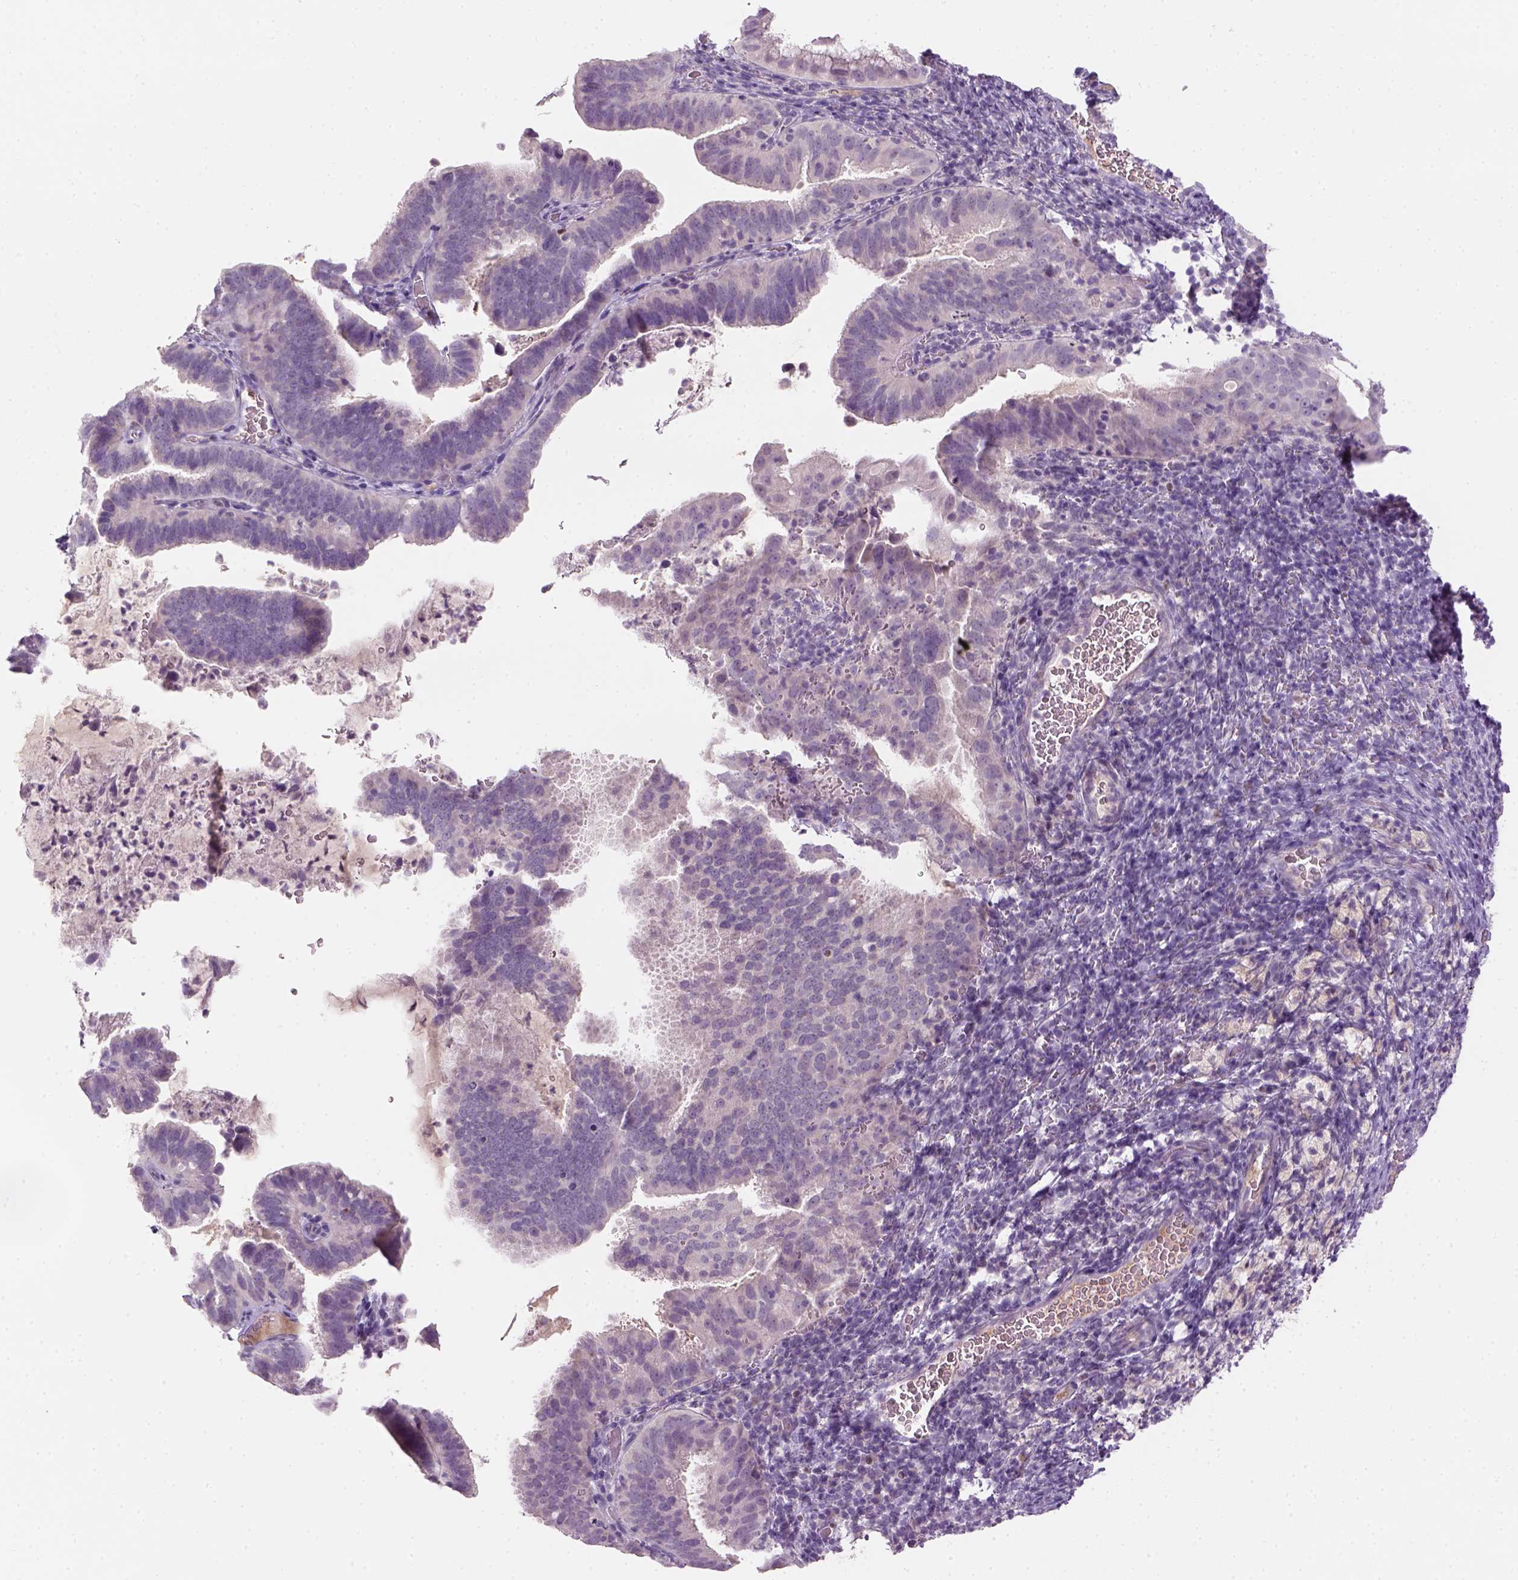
{"staining": {"intensity": "negative", "quantity": "none", "location": "none"}, "tissue": "cervical cancer", "cell_type": "Tumor cells", "image_type": "cancer", "snomed": [{"axis": "morphology", "description": "Adenocarcinoma, NOS"}, {"axis": "topography", "description": "Cervix"}], "caption": "High magnification brightfield microscopy of cervical cancer stained with DAB (3,3'-diaminobenzidine) (brown) and counterstained with hematoxylin (blue): tumor cells show no significant positivity.", "gene": "GFI1B", "patient": {"sex": "female", "age": 61}}